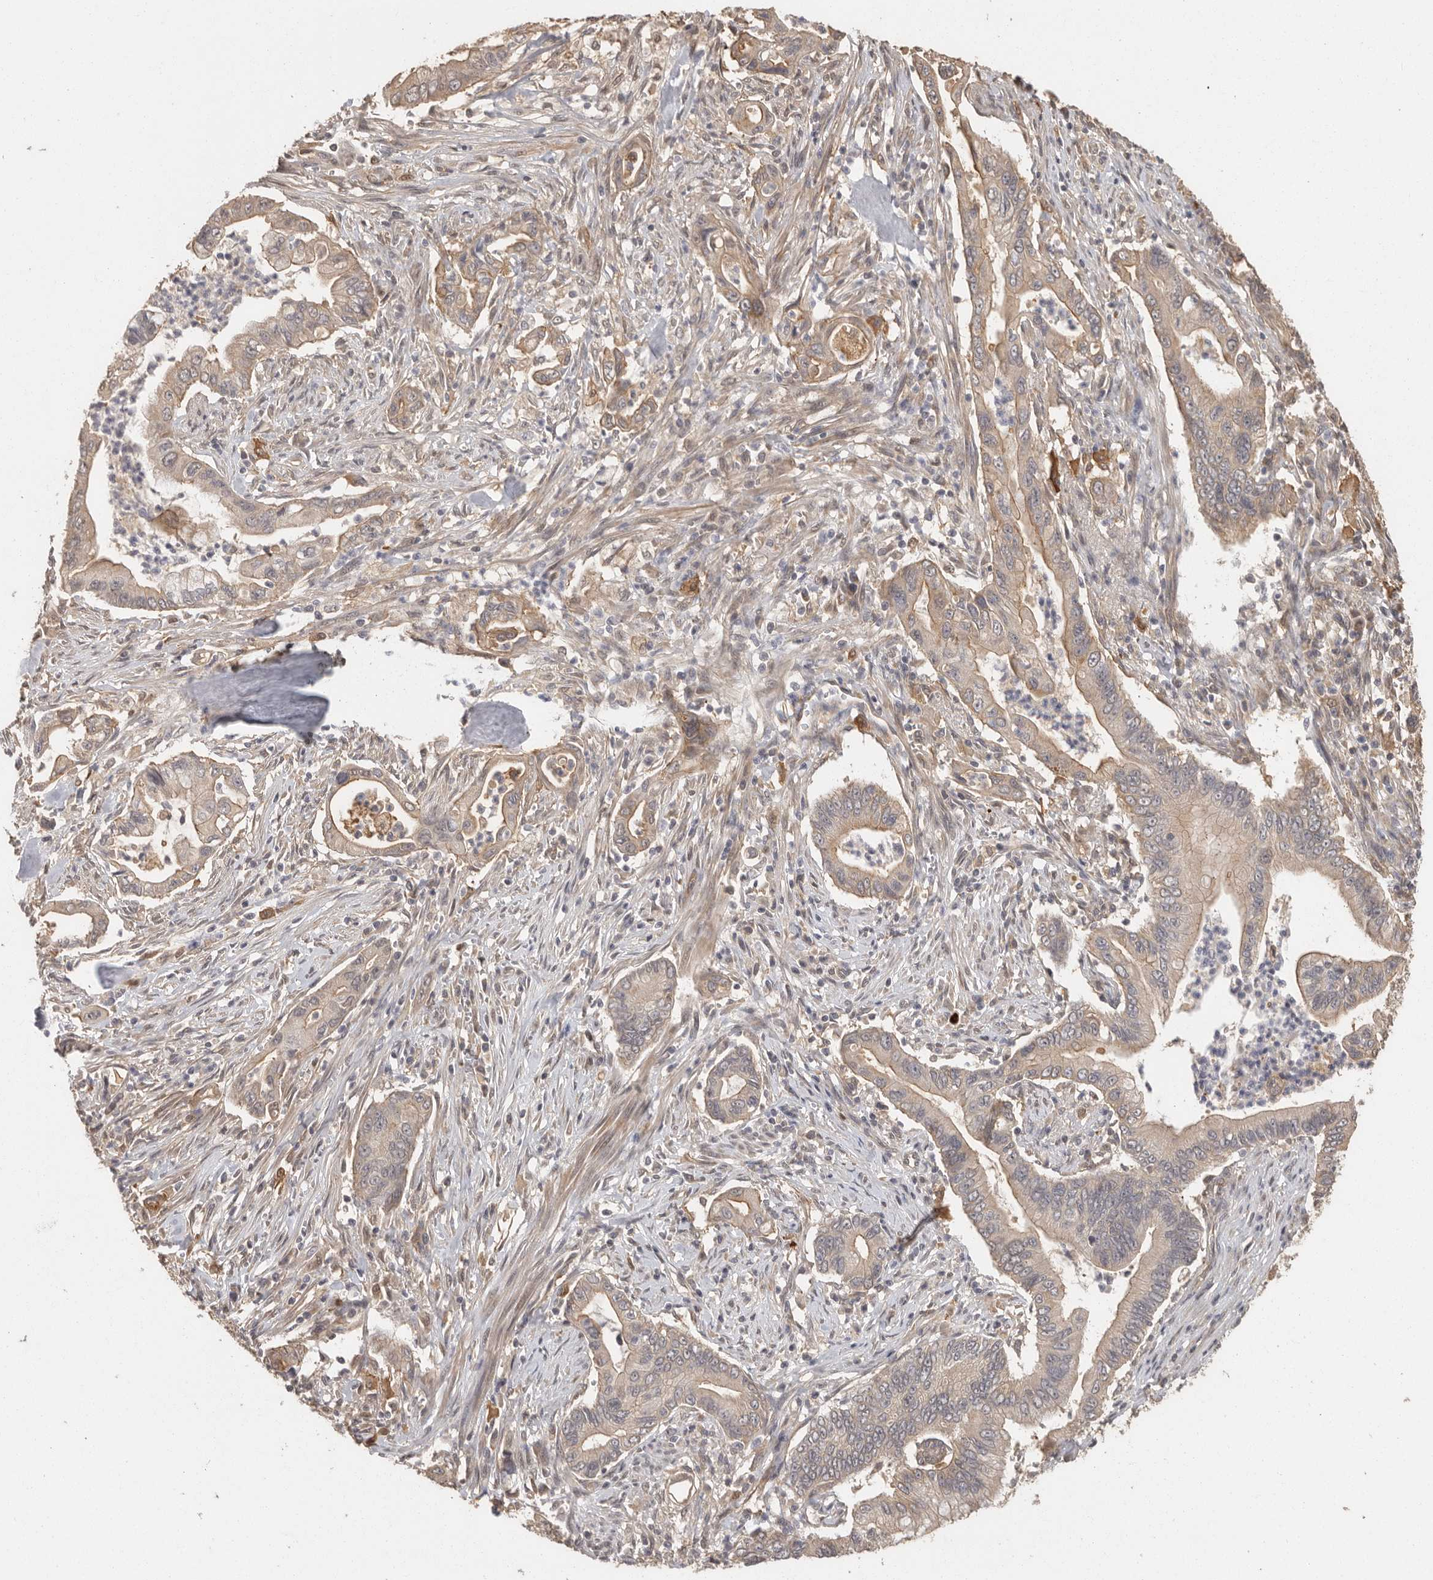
{"staining": {"intensity": "weak", "quantity": "25%-75%", "location": "cytoplasmic/membranous"}, "tissue": "pancreatic cancer", "cell_type": "Tumor cells", "image_type": "cancer", "snomed": [{"axis": "morphology", "description": "Adenocarcinoma, NOS"}, {"axis": "topography", "description": "Pancreas"}], "caption": "IHC (DAB) staining of pancreatic cancer exhibits weak cytoplasmic/membranous protein staining in approximately 25%-75% of tumor cells.", "gene": "BAIAP2", "patient": {"sex": "male", "age": 78}}